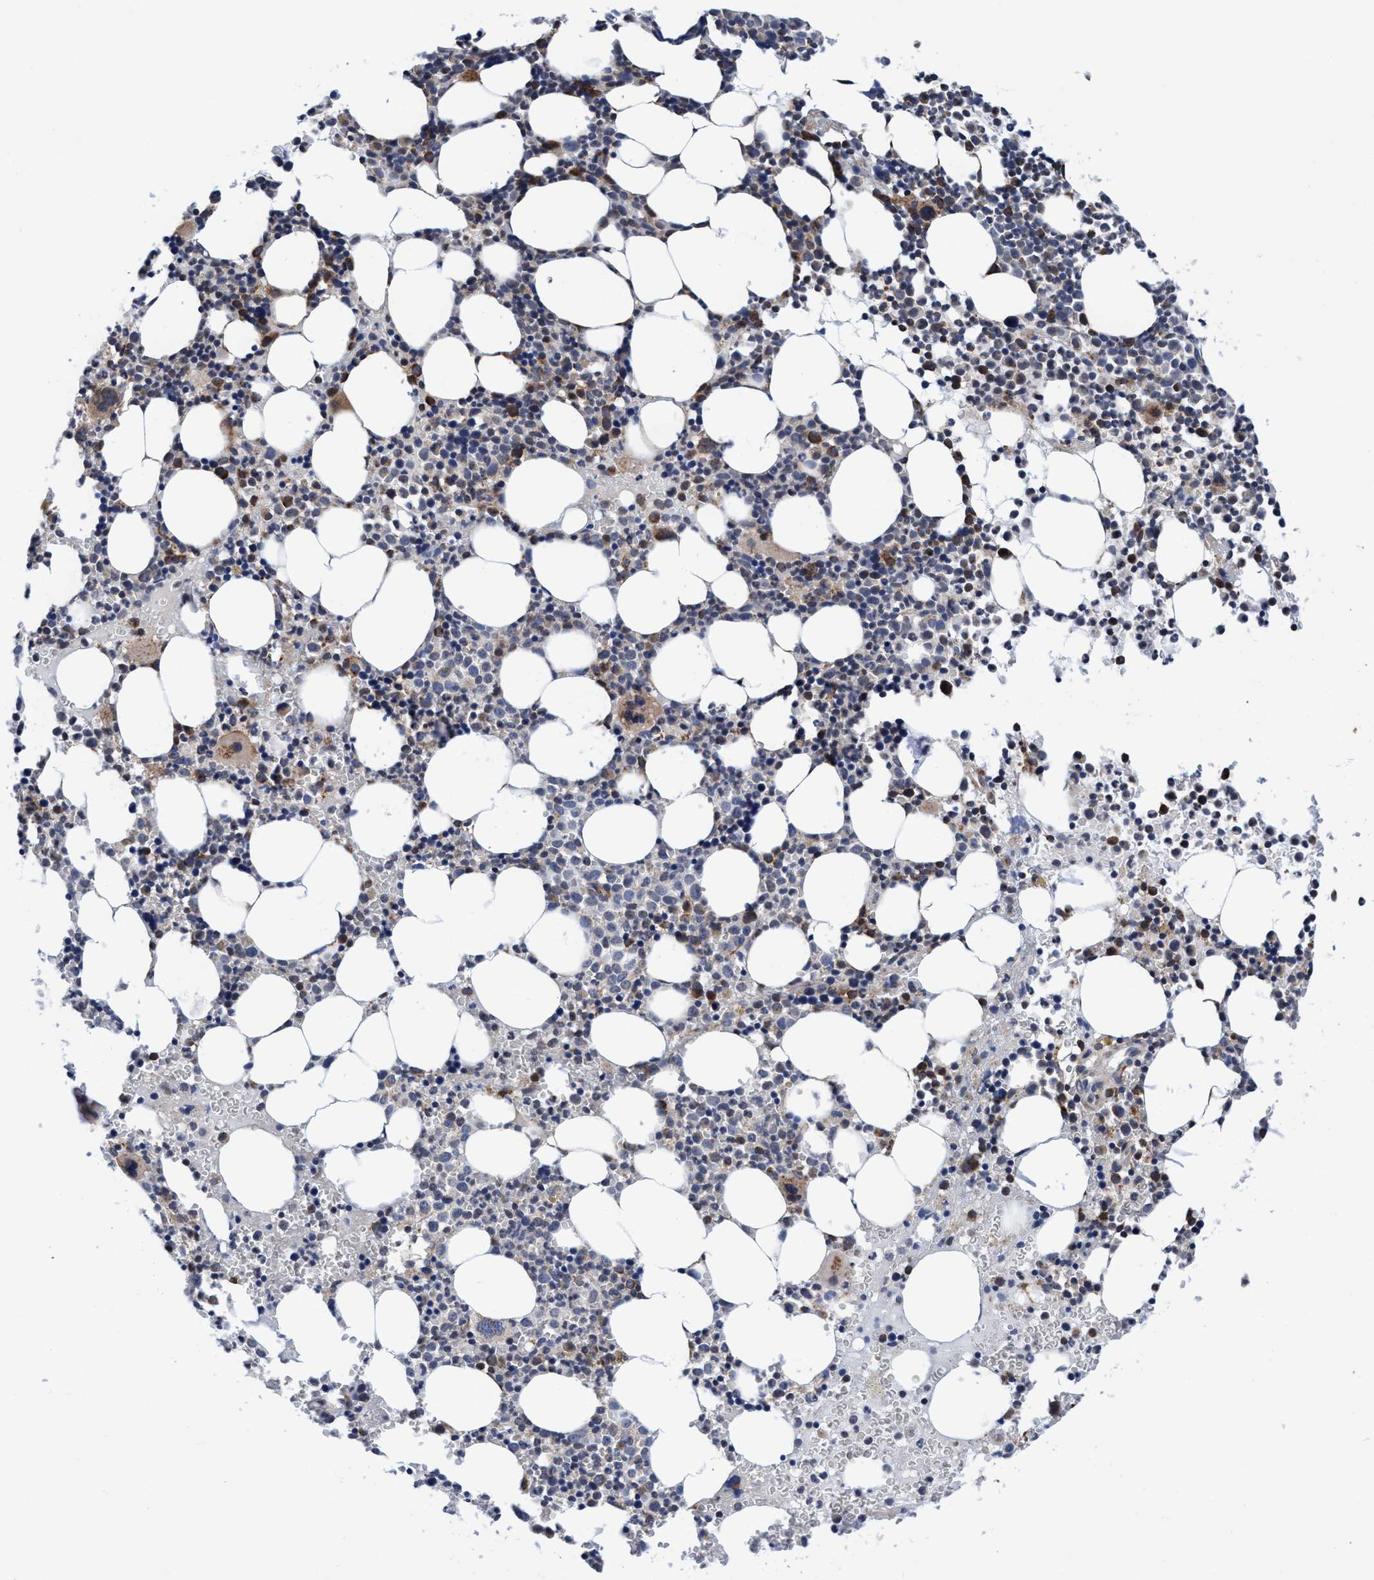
{"staining": {"intensity": "weak", "quantity": "<25%", "location": "cytoplasmic/membranous"}, "tissue": "bone marrow", "cell_type": "Hematopoietic cells", "image_type": "normal", "snomed": [{"axis": "morphology", "description": "Normal tissue, NOS"}, {"axis": "morphology", "description": "Inflammation, NOS"}, {"axis": "topography", "description": "Bone marrow"}], "caption": "This is a photomicrograph of immunohistochemistry (IHC) staining of unremarkable bone marrow, which shows no positivity in hematopoietic cells. (Stains: DAB (3,3'-diaminobenzidine) immunohistochemistry (IHC) with hematoxylin counter stain, Microscopy: brightfield microscopy at high magnification).", "gene": "AGAP2", "patient": {"sex": "female", "age": 67}}